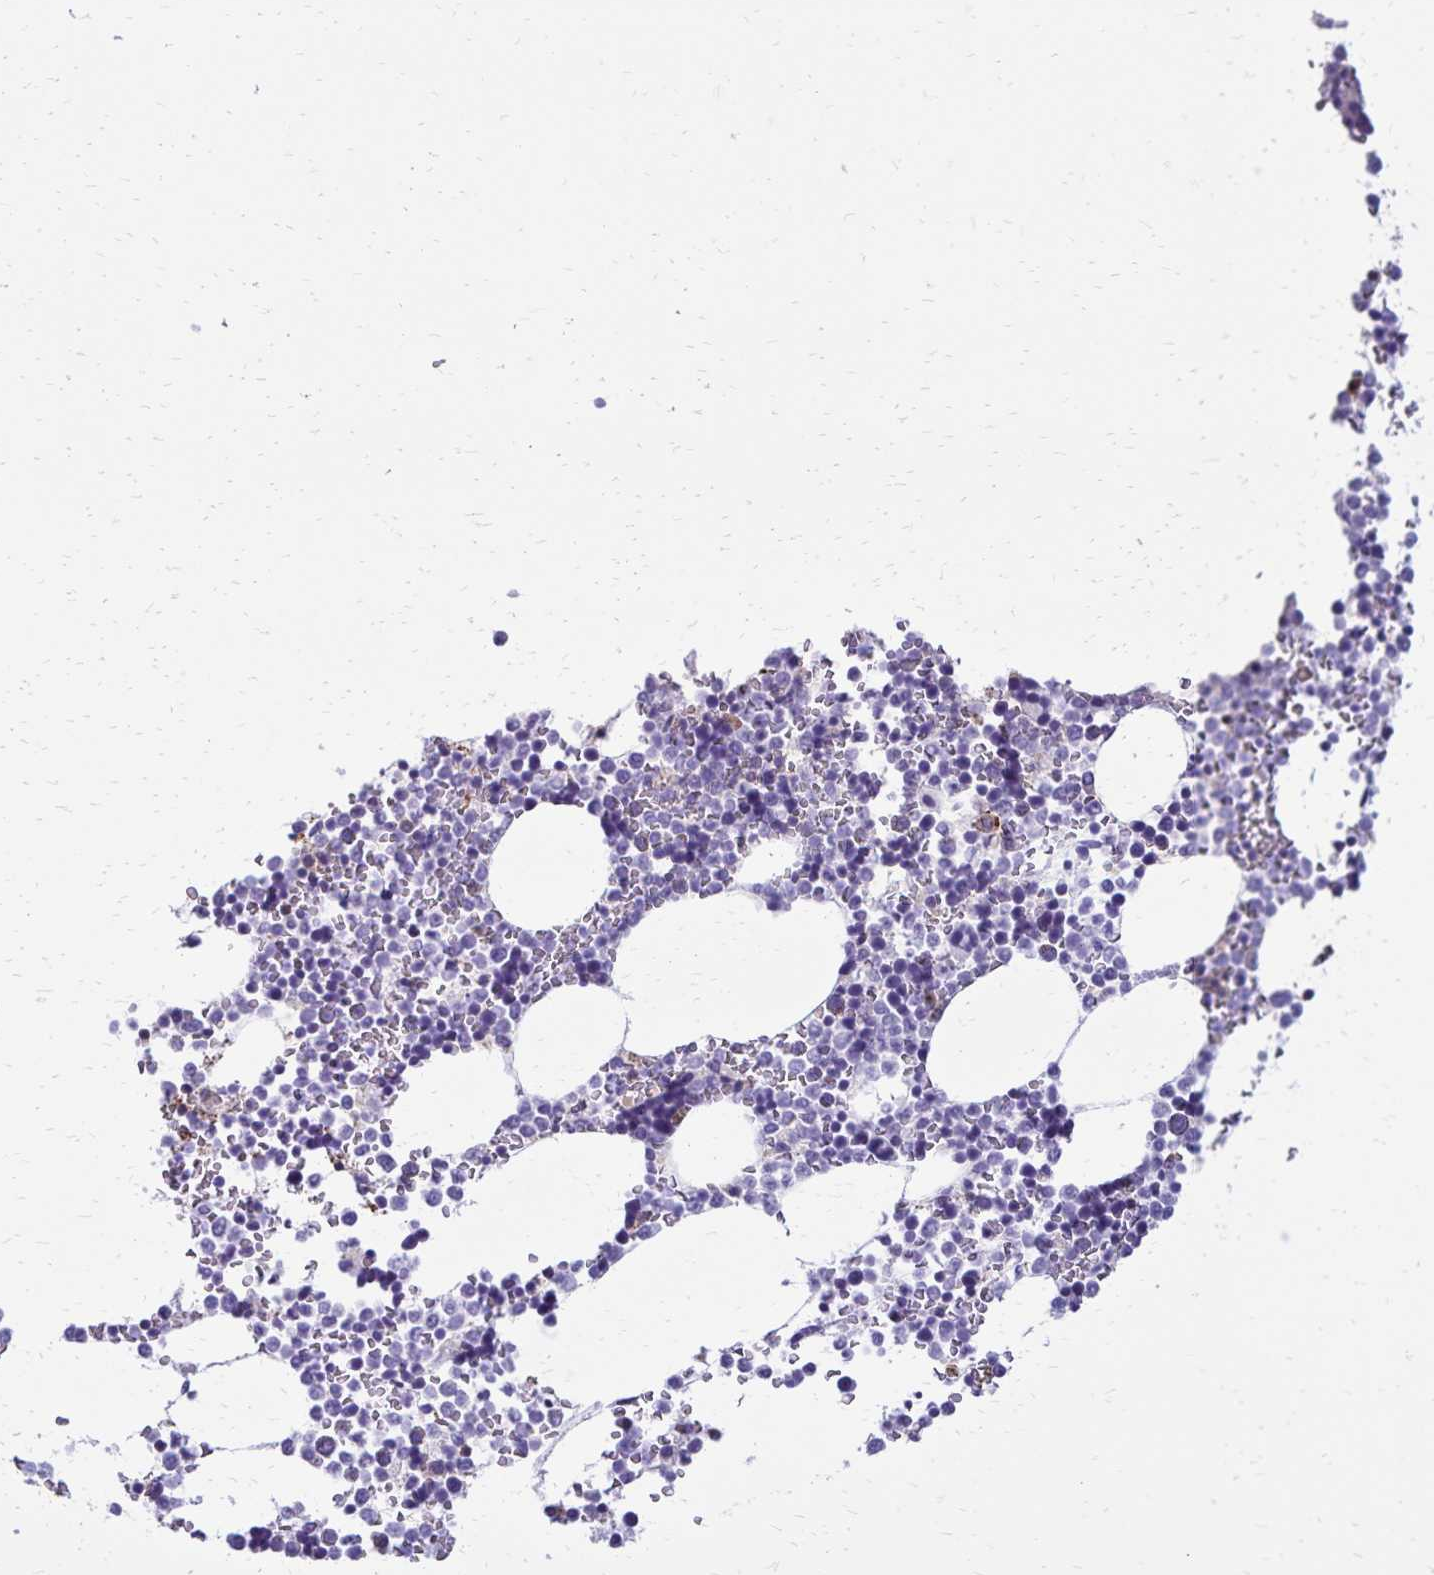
{"staining": {"intensity": "weak", "quantity": "25%-75%", "location": "cytoplasmic/membranous"}, "tissue": "bone marrow", "cell_type": "Hematopoietic cells", "image_type": "normal", "snomed": [{"axis": "morphology", "description": "Normal tissue, NOS"}, {"axis": "topography", "description": "Bone marrow"}], "caption": "Protein expression analysis of normal bone marrow reveals weak cytoplasmic/membranous positivity in approximately 25%-75% of hematopoietic cells.", "gene": "CD27", "patient": {"sex": "female", "age": 42}}